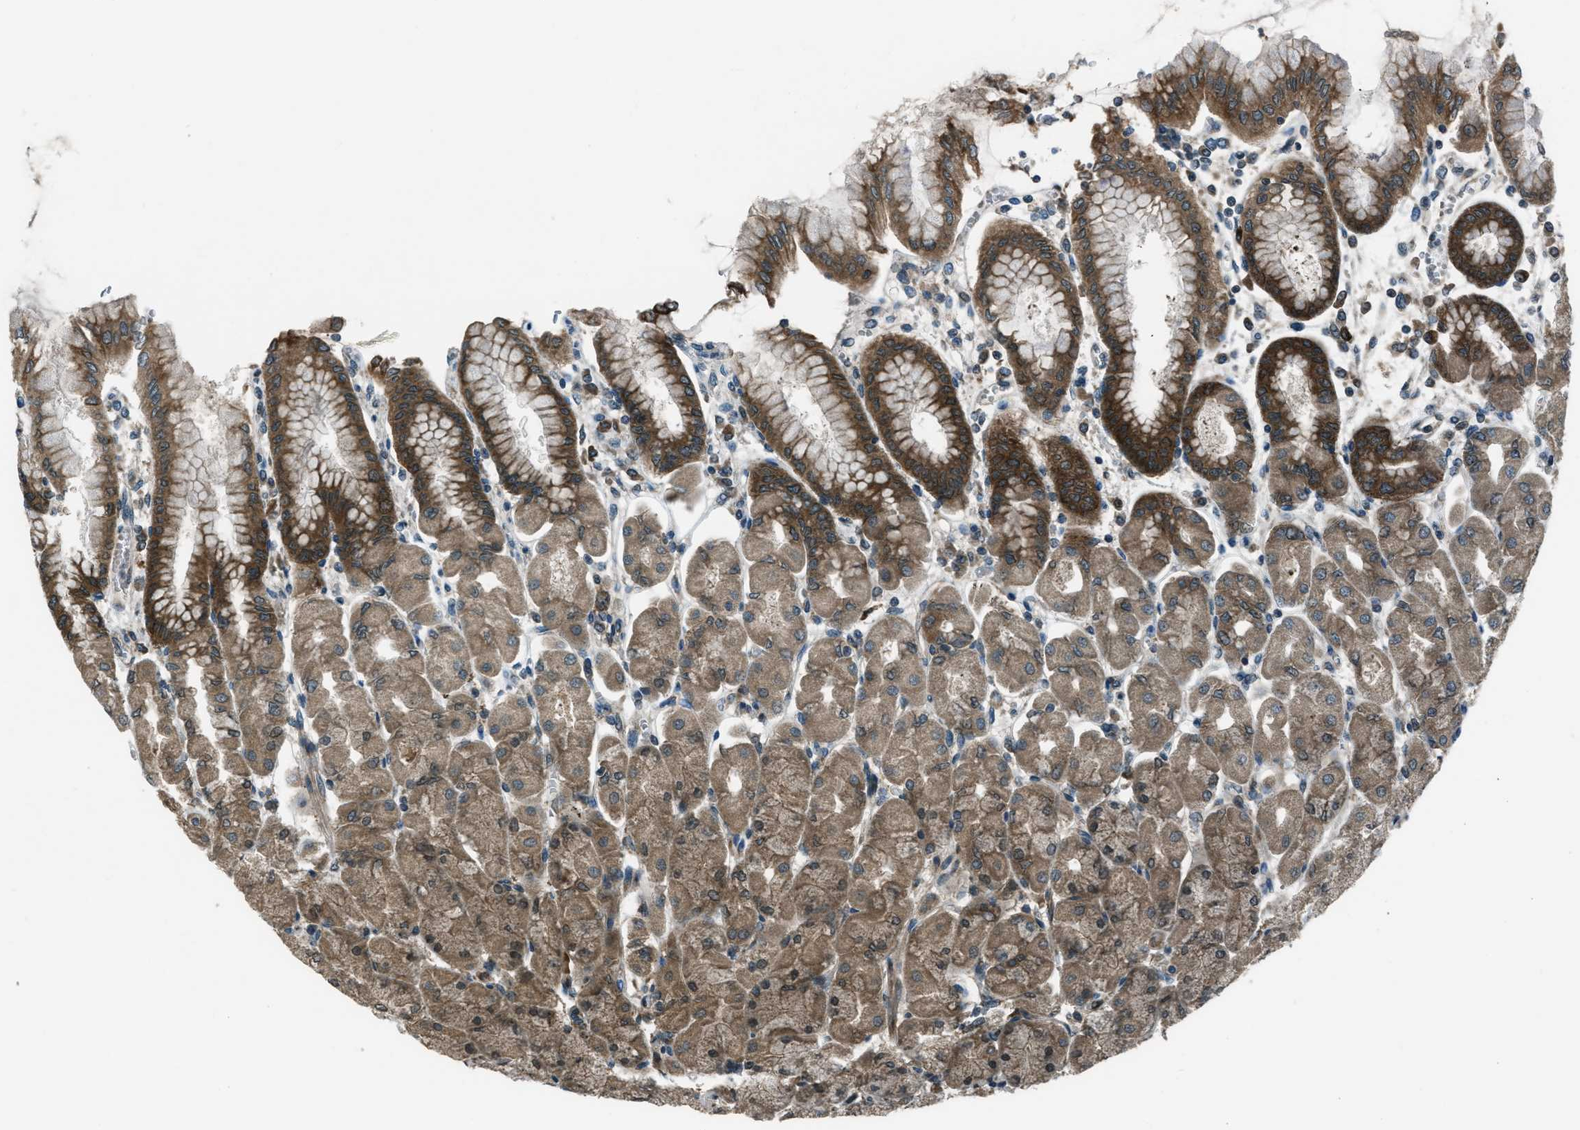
{"staining": {"intensity": "moderate", "quantity": ">75%", "location": "cytoplasmic/membranous"}, "tissue": "stomach", "cell_type": "Glandular cells", "image_type": "normal", "snomed": [{"axis": "morphology", "description": "Normal tissue, NOS"}, {"axis": "topography", "description": "Stomach, upper"}], "caption": "The immunohistochemical stain shows moderate cytoplasmic/membranous positivity in glandular cells of normal stomach. (Stains: DAB in brown, nuclei in blue, Microscopy: brightfield microscopy at high magnification).", "gene": "ASAP2", "patient": {"sex": "female", "age": 56}}